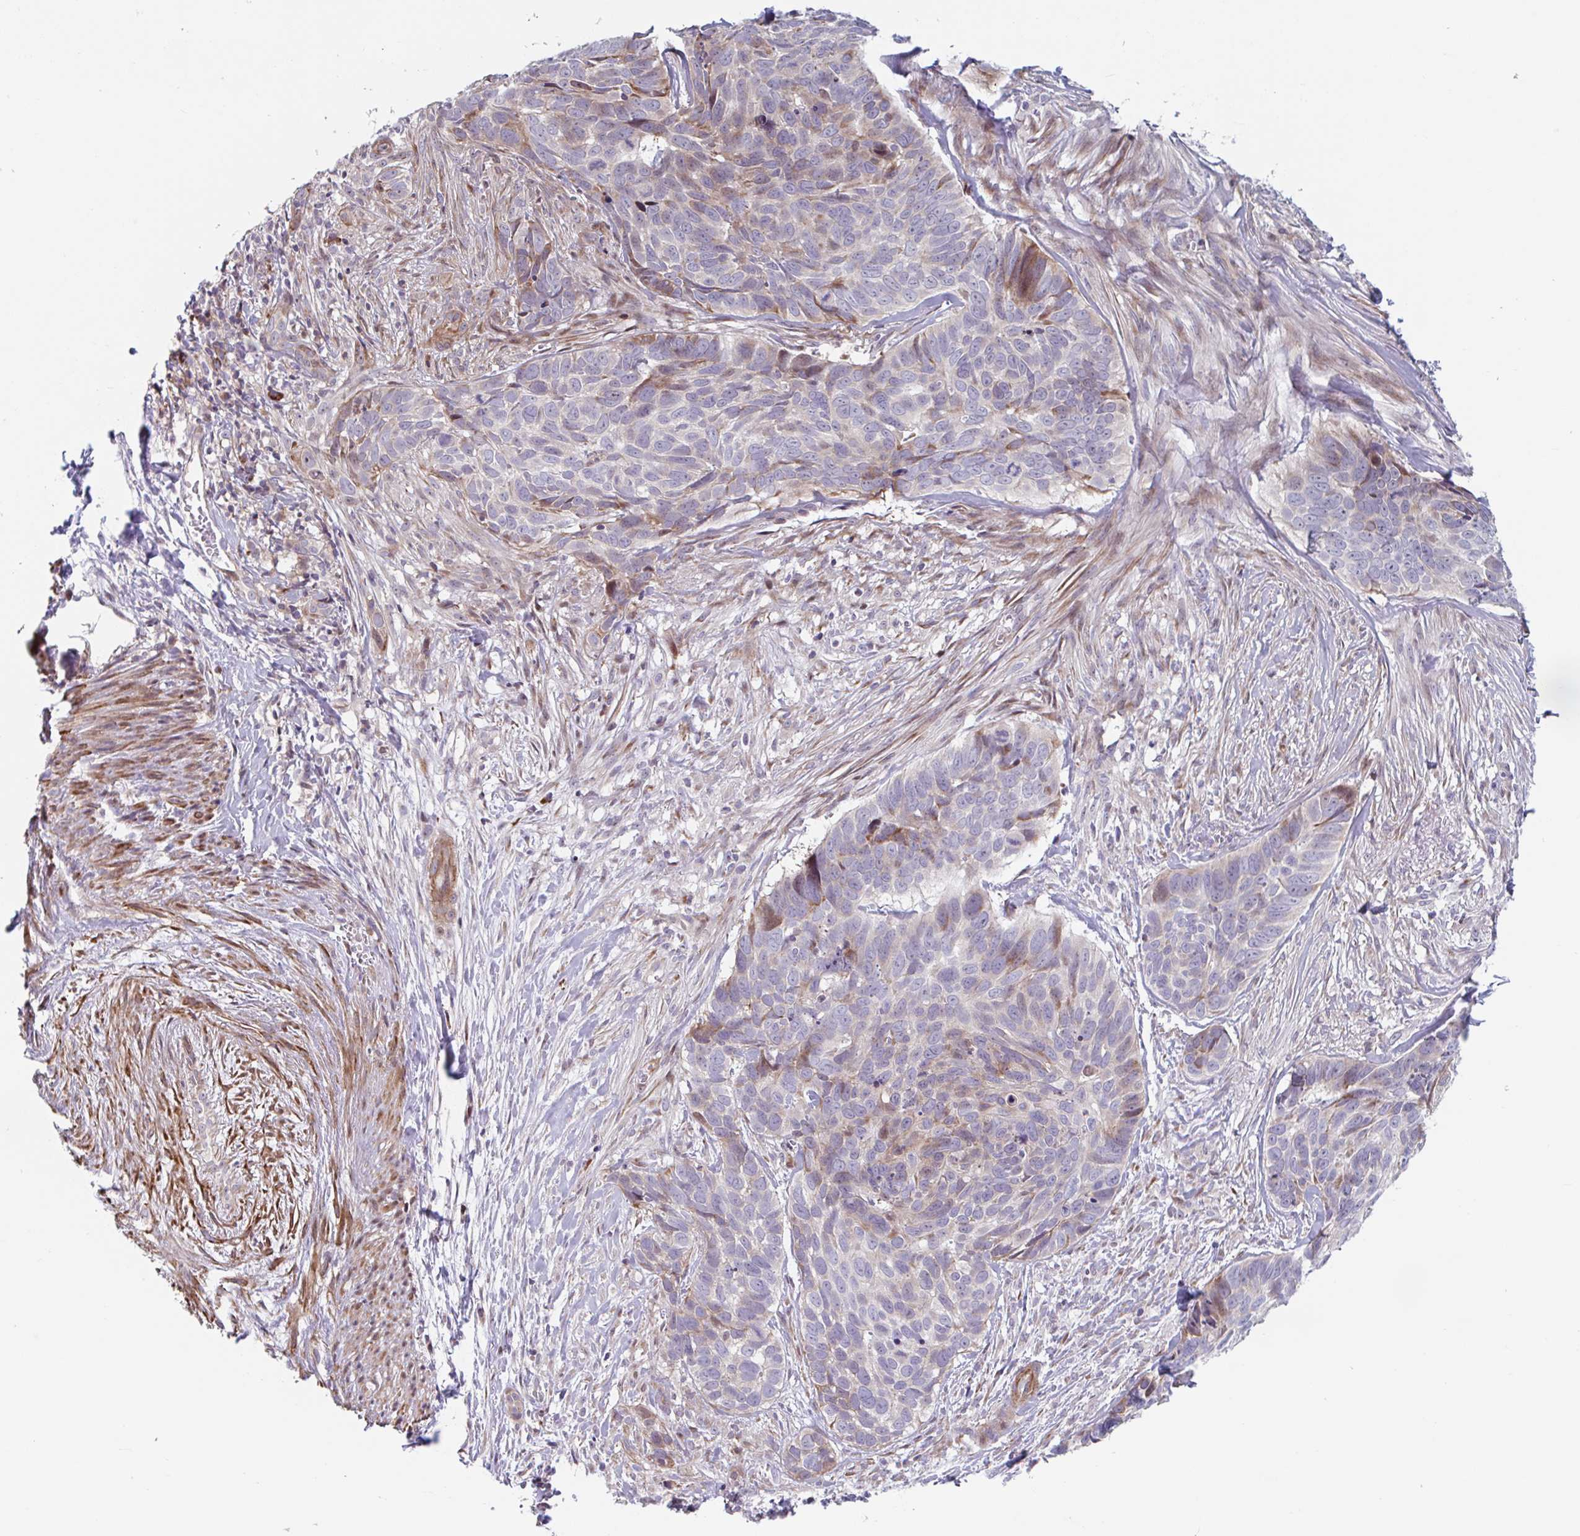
{"staining": {"intensity": "moderate", "quantity": "<25%", "location": "cytoplasmic/membranous"}, "tissue": "skin cancer", "cell_type": "Tumor cells", "image_type": "cancer", "snomed": [{"axis": "morphology", "description": "Basal cell carcinoma"}, {"axis": "topography", "description": "Skin"}], "caption": "Human skin basal cell carcinoma stained with a brown dye demonstrates moderate cytoplasmic/membranous positive positivity in about <25% of tumor cells.", "gene": "DUXA", "patient": {"sex": "female", "age": 82}}